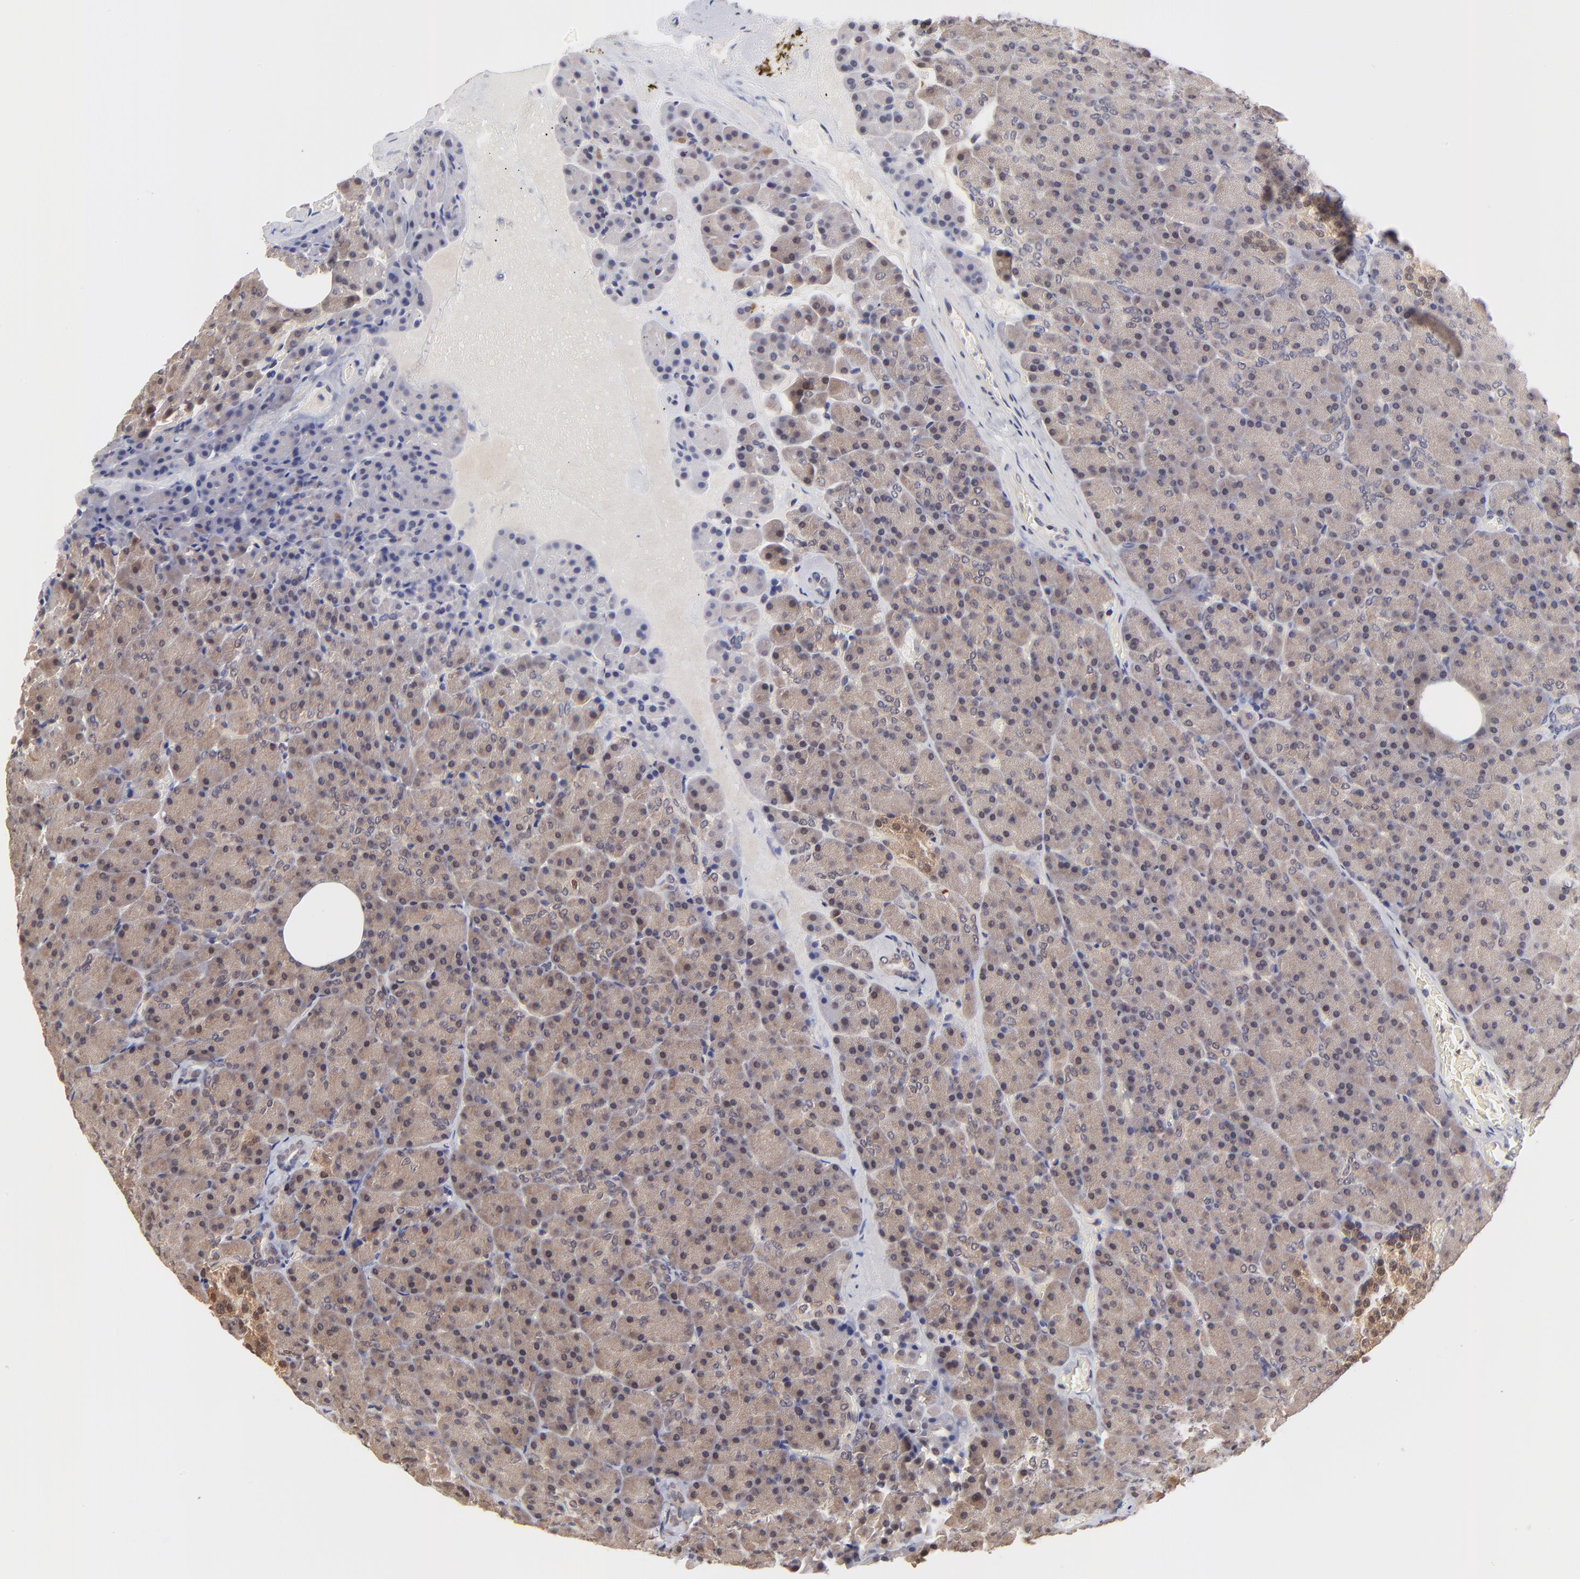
{"staining": {"intensity": "weak", "quantity": "<25%", "location": "cytoplasmic/membranous,nuclear"}, "tissue": "pancreas", "cell_type": "Exocrine glandular cells", "image_type": "normal", "snomed": [{"axis": "morphology", "description": "Normal tissue, NOS"}, {"axis": "topography", "description": "Pancreas"}], "caption": "Immunohistochemical staining of unremarkable pancreas displays no significant staining in exocrine glandular cells. (Brightfield microscopy of DAB (3,3'-diaminobenzidine) immunohistochemistry (IHC) at high magnification).", "gene": "PSMC4", "patient": {"sex": "female", "age": 35}}